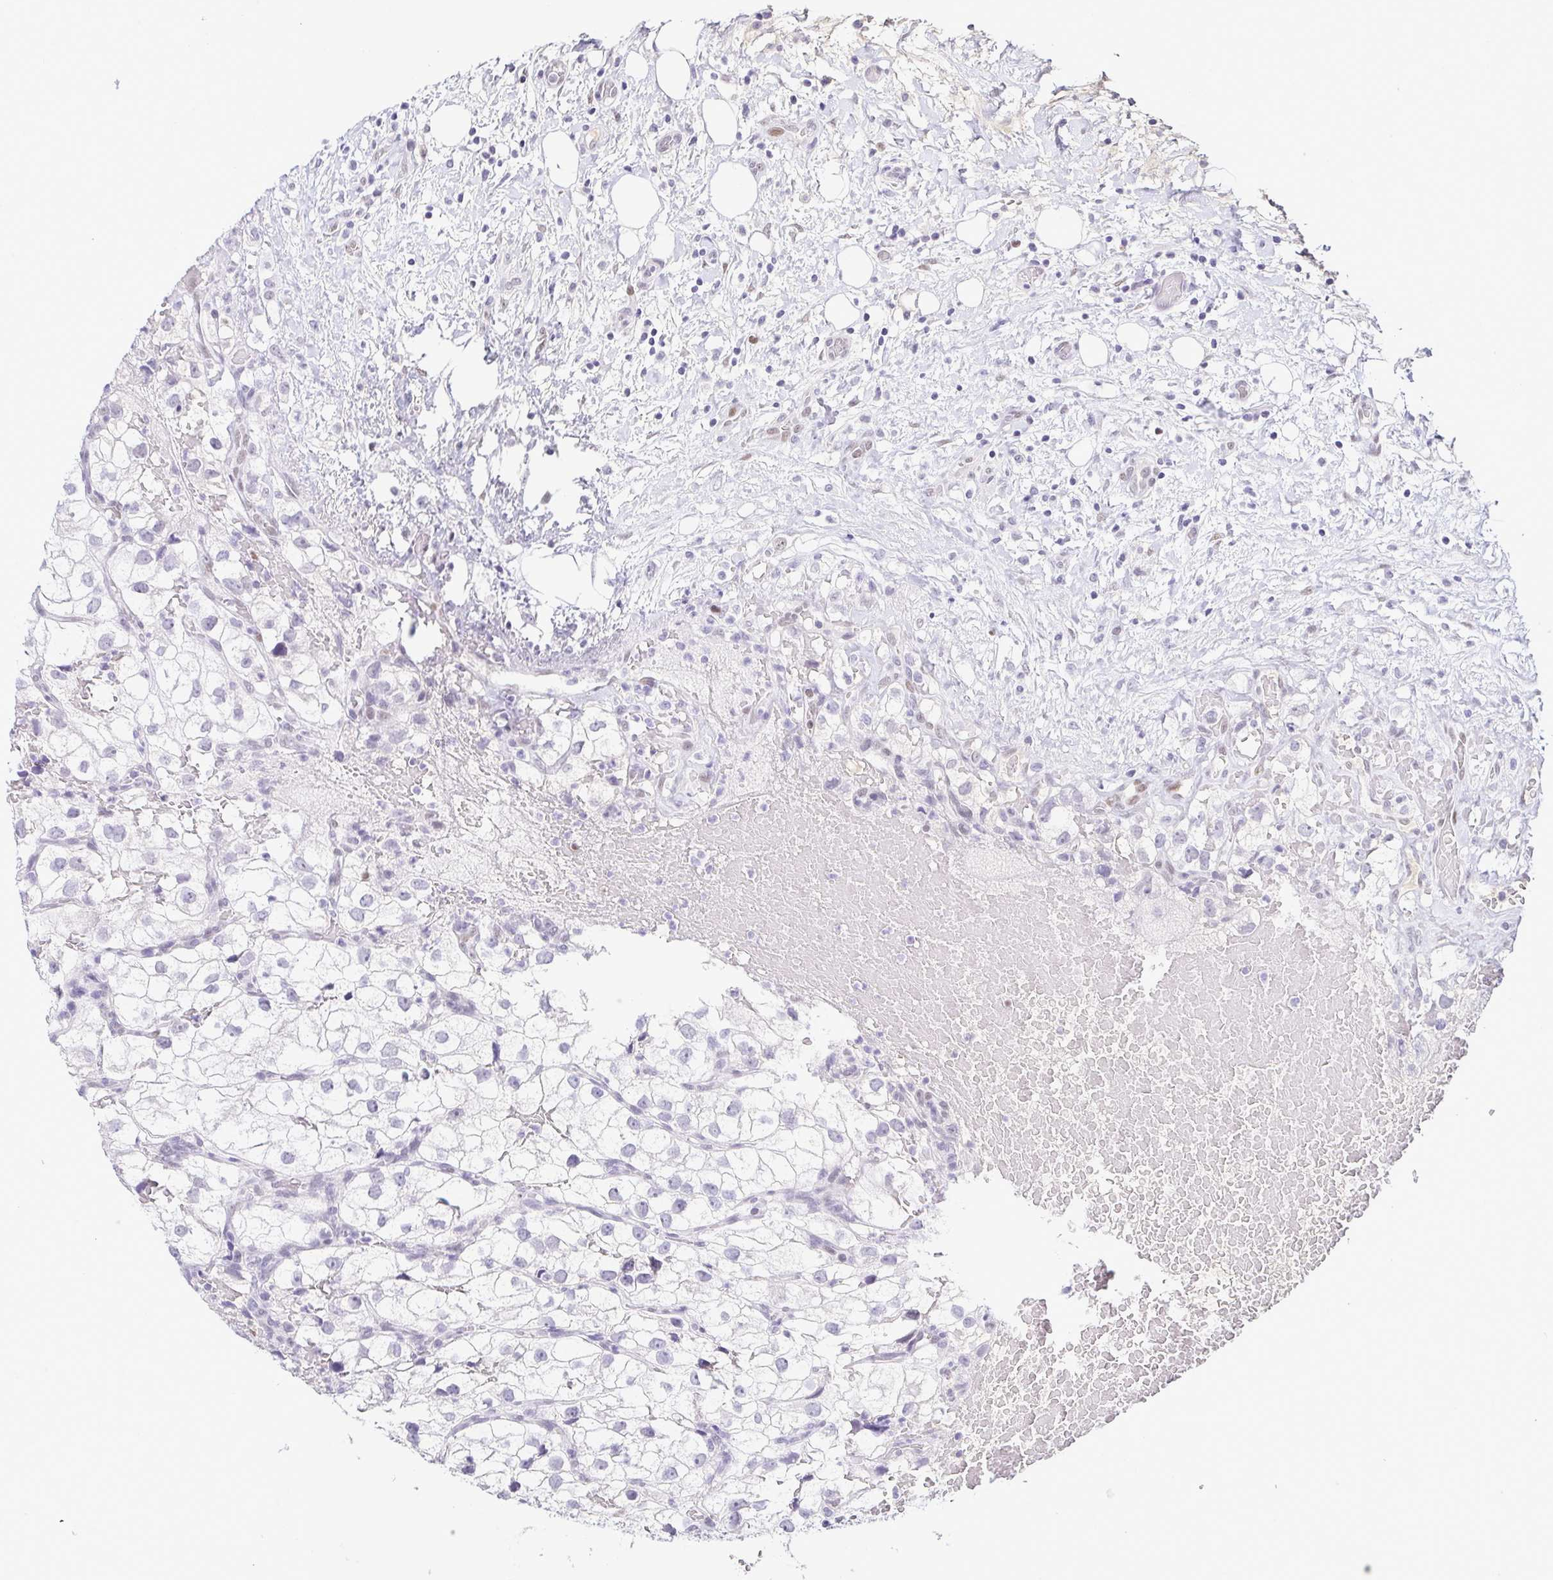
{"staining": {"intensity": "negative", "quantity": "none", "location": "none"}, "tissue": "renal cancer", "cell_type": "Tumor cells", "image_type": "cancer", "snomed": [{"axis": "morphology", "description": "Adenocarcinoma, NOS"}, {"axis": "topography", "description": "Kidney"}], "caption": "Renal adenocarcinoma was stained to show a protein in brown. There is no significant positivity in tumor cells.", "gene": "TCF3", "patient": {"sex": "male", "age": 59}}